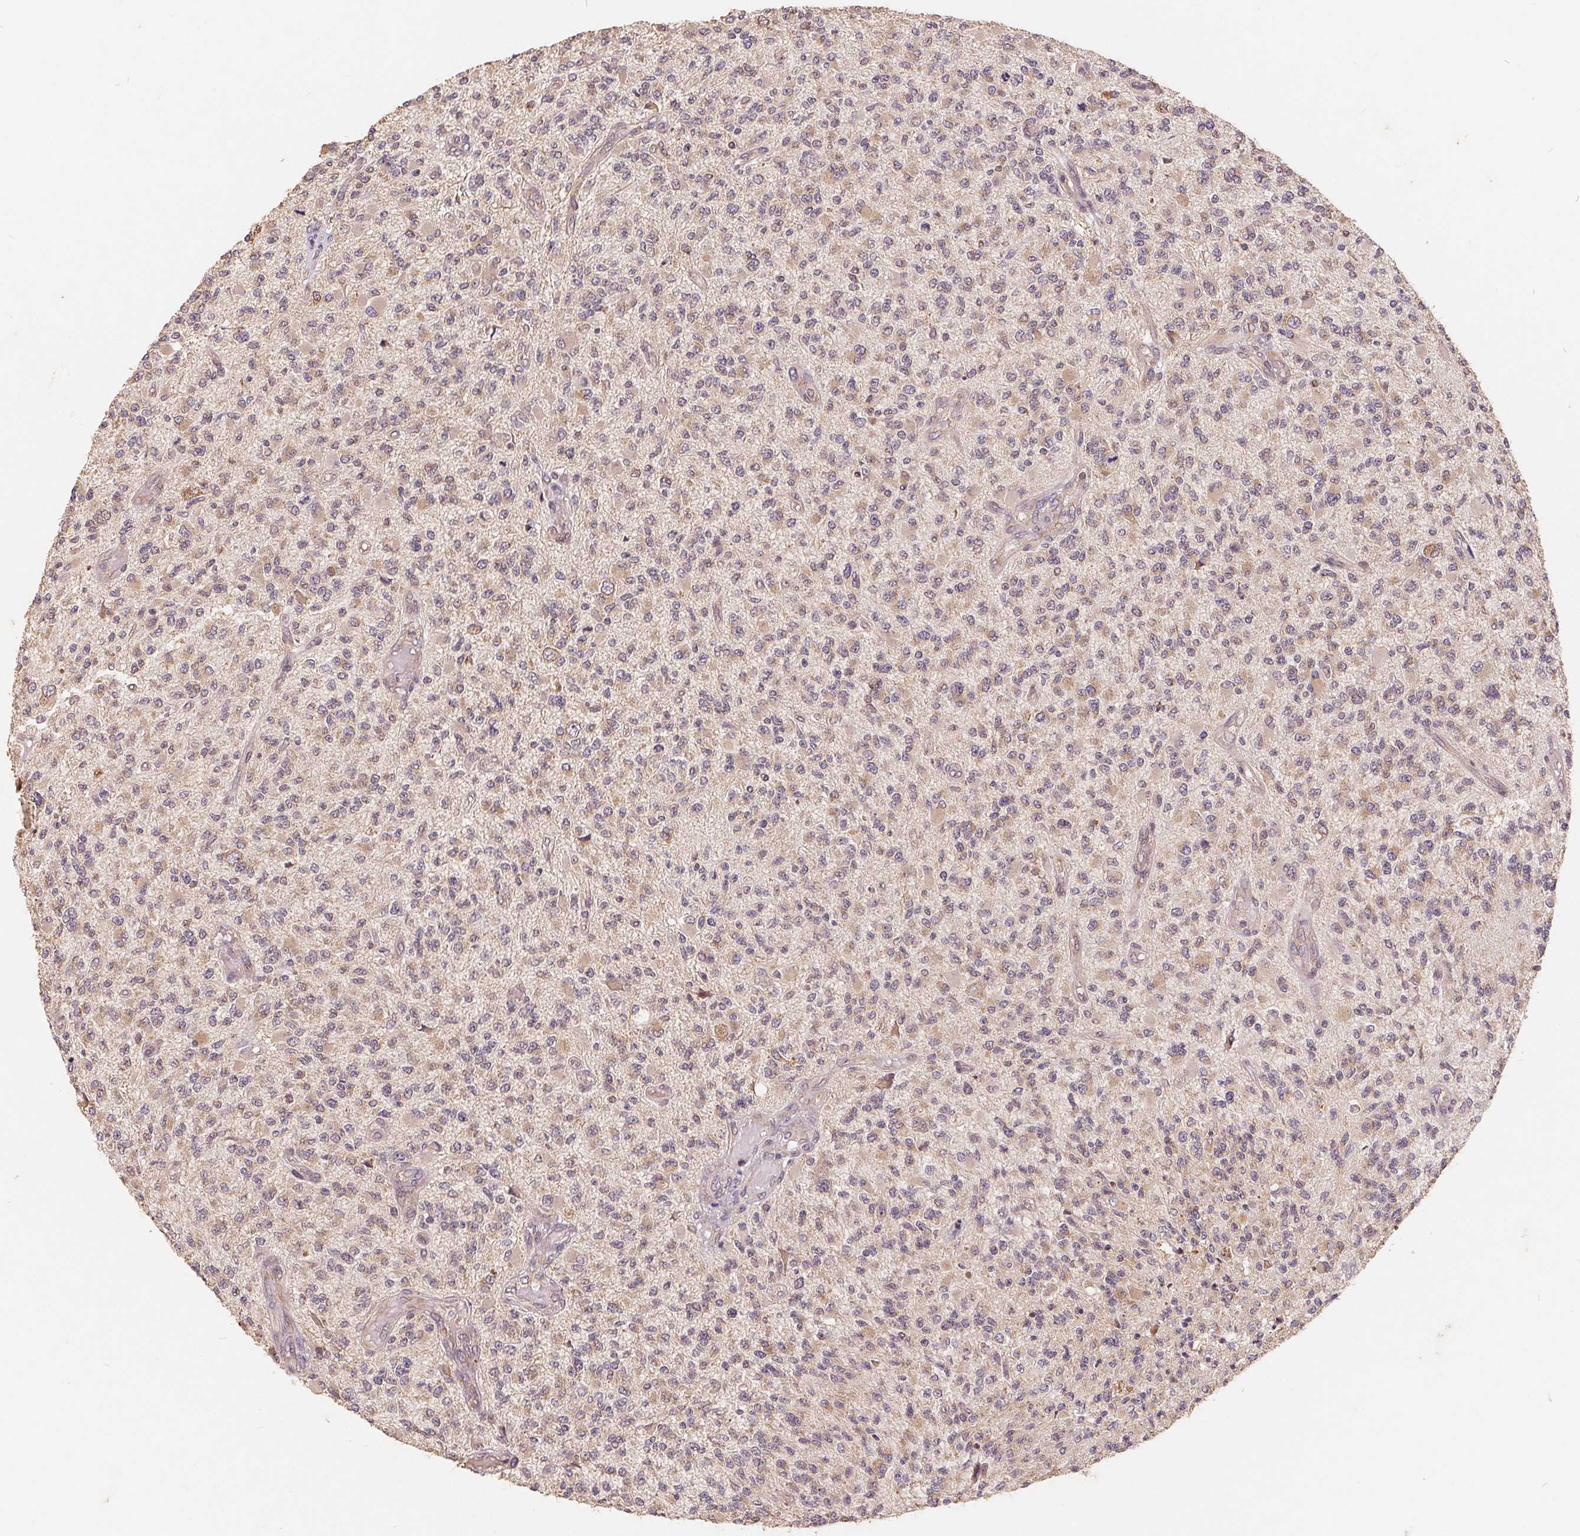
{"staining": {"intensity": "weak", "quantity": "25%-75%", "location": "cytoplasmic/membranous"}, "tissue": "glioma", "cell_type": "Tumor cells", "image_type": "cancer", "snomed": [{"axis": "morphology", "description": "Glioma, malignant, High grade"}, {"axis": "topography", "description": "Brain"}], "caption": "High-power microscopy captured an IHC photomicrograph of glioma, revealing weak cytoplasmic/membranous positivity in approximately 25%-75% of tumor cells. The staining is performed using DAB brown chromogen to label protein expression. The nuclei are counter-stained blue using hematoxylin.", "gene": "CDIPT", "patient": {"sex": "female", "age": 63}}